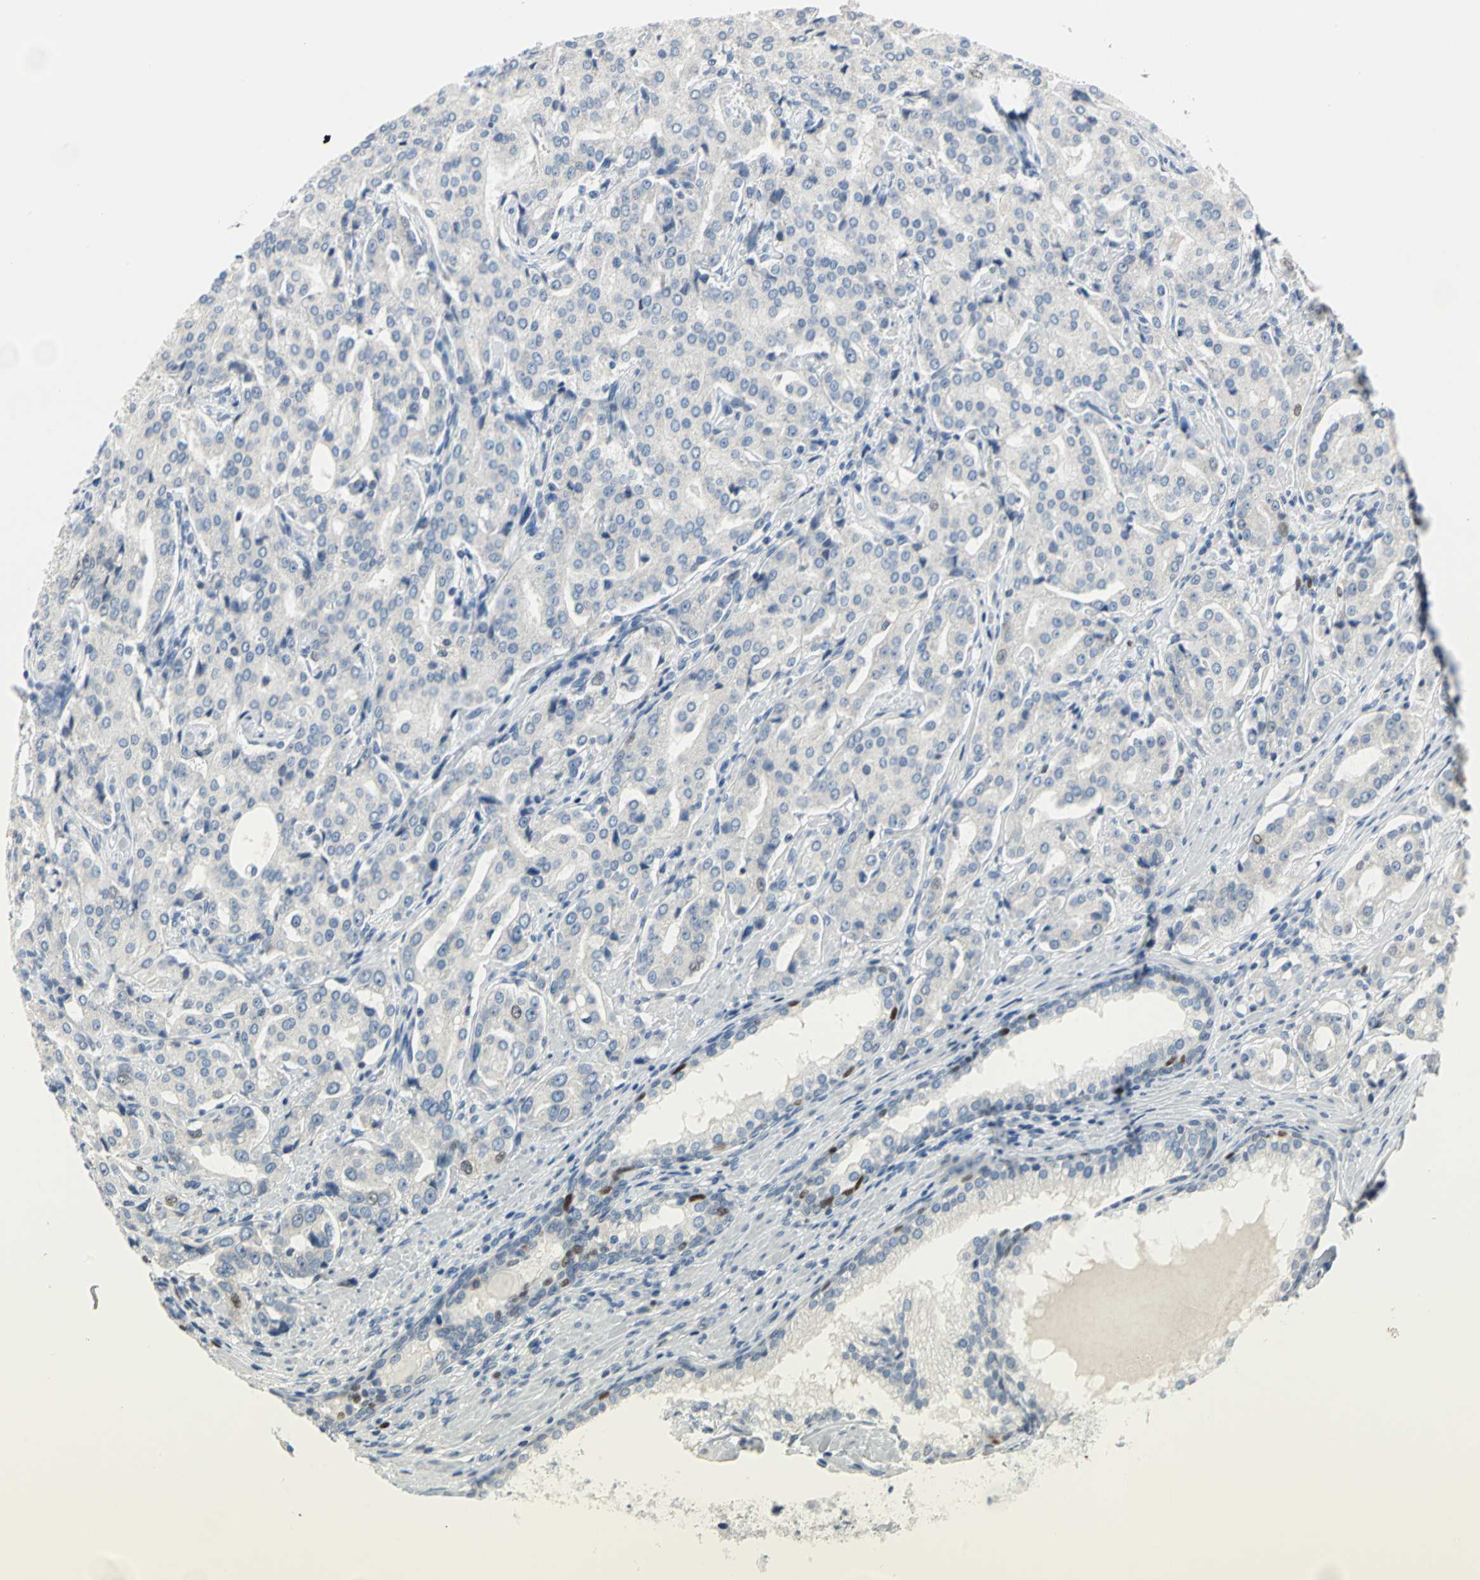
{"staining": {"intensity": "moderate", "quantity": "<25%", "location": "nuclear"}, "tissue": "prostate cancer", "cell_type": "Tumor cells", "image_type": "cancer", "snomed": [{"axis": "morphology", "description": "Adenocarcinoma, High grade"}, {"axis": "topography", "description": "Prostate"}], "caption": "DAB (3,3'-diaminobenzidine) immunohistochemical staining of adenocarcinoma (high-grade) (prostate) shows moderate nuclear protein expression in about <25% of tumor cells.", "gene": "MCM4", "patient": {"sex": "male", "age": 72}}